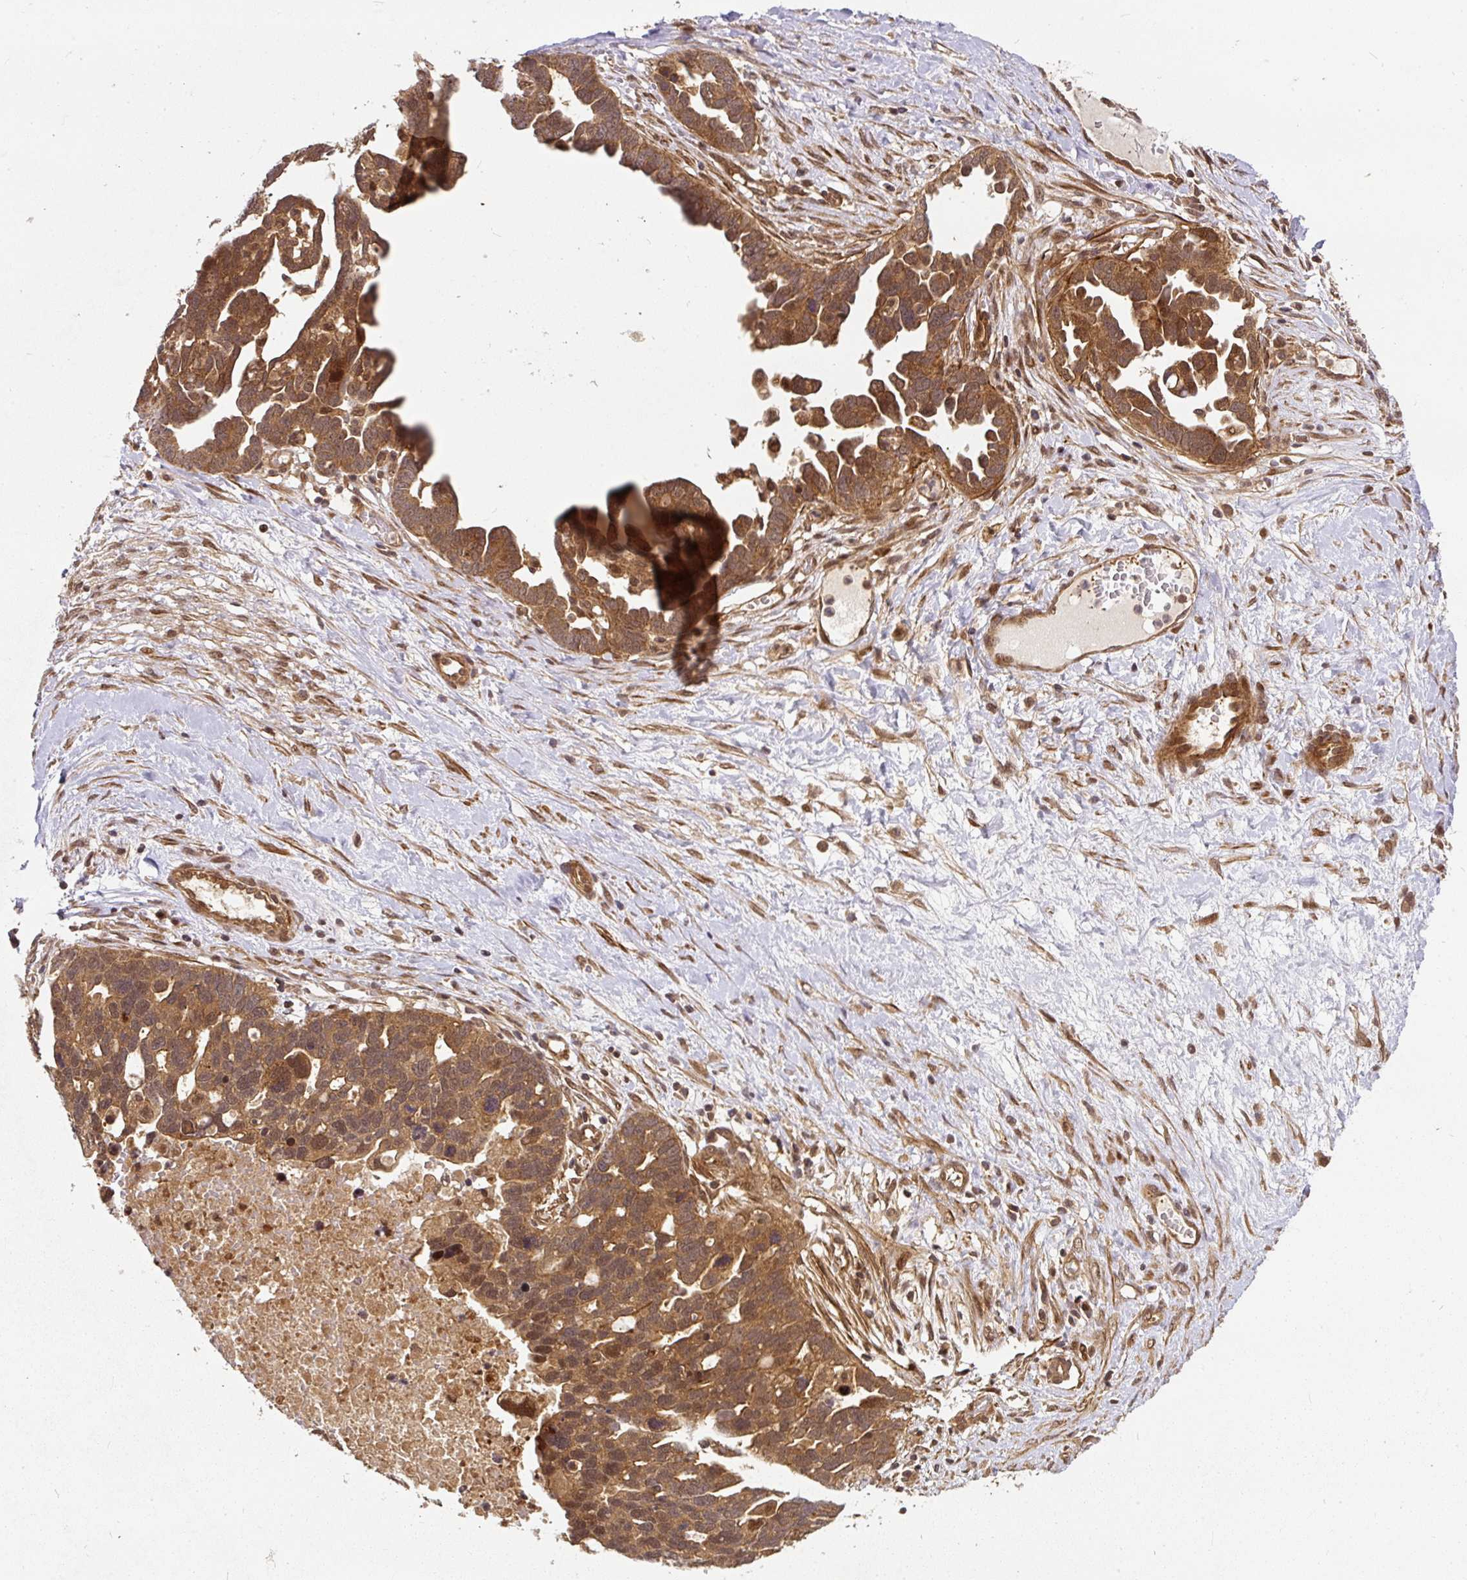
{"staining": {"intensity": "moderate", "quantity": ">75%", "location": "cytoplasmic/membranous"}, "tissue": "ovarian cancer", "cell_type": "Tumor cells", "image_type": "cancer", "snomed": [{"axis": "morphology", "description": "Cystadenocarcinoma, serous, NOS"}, {"axis": "topography", "description": "Ovary"}], "caption": "Ovarian serous cystadenocarcinoma was stained to show a protein in brown. There is medium levels of moderate cytoplasmic/membranous positivity in about >75% of tumor cells.", "gene": "PSMD1", "patient": {"sex": "female", "age": 54}}